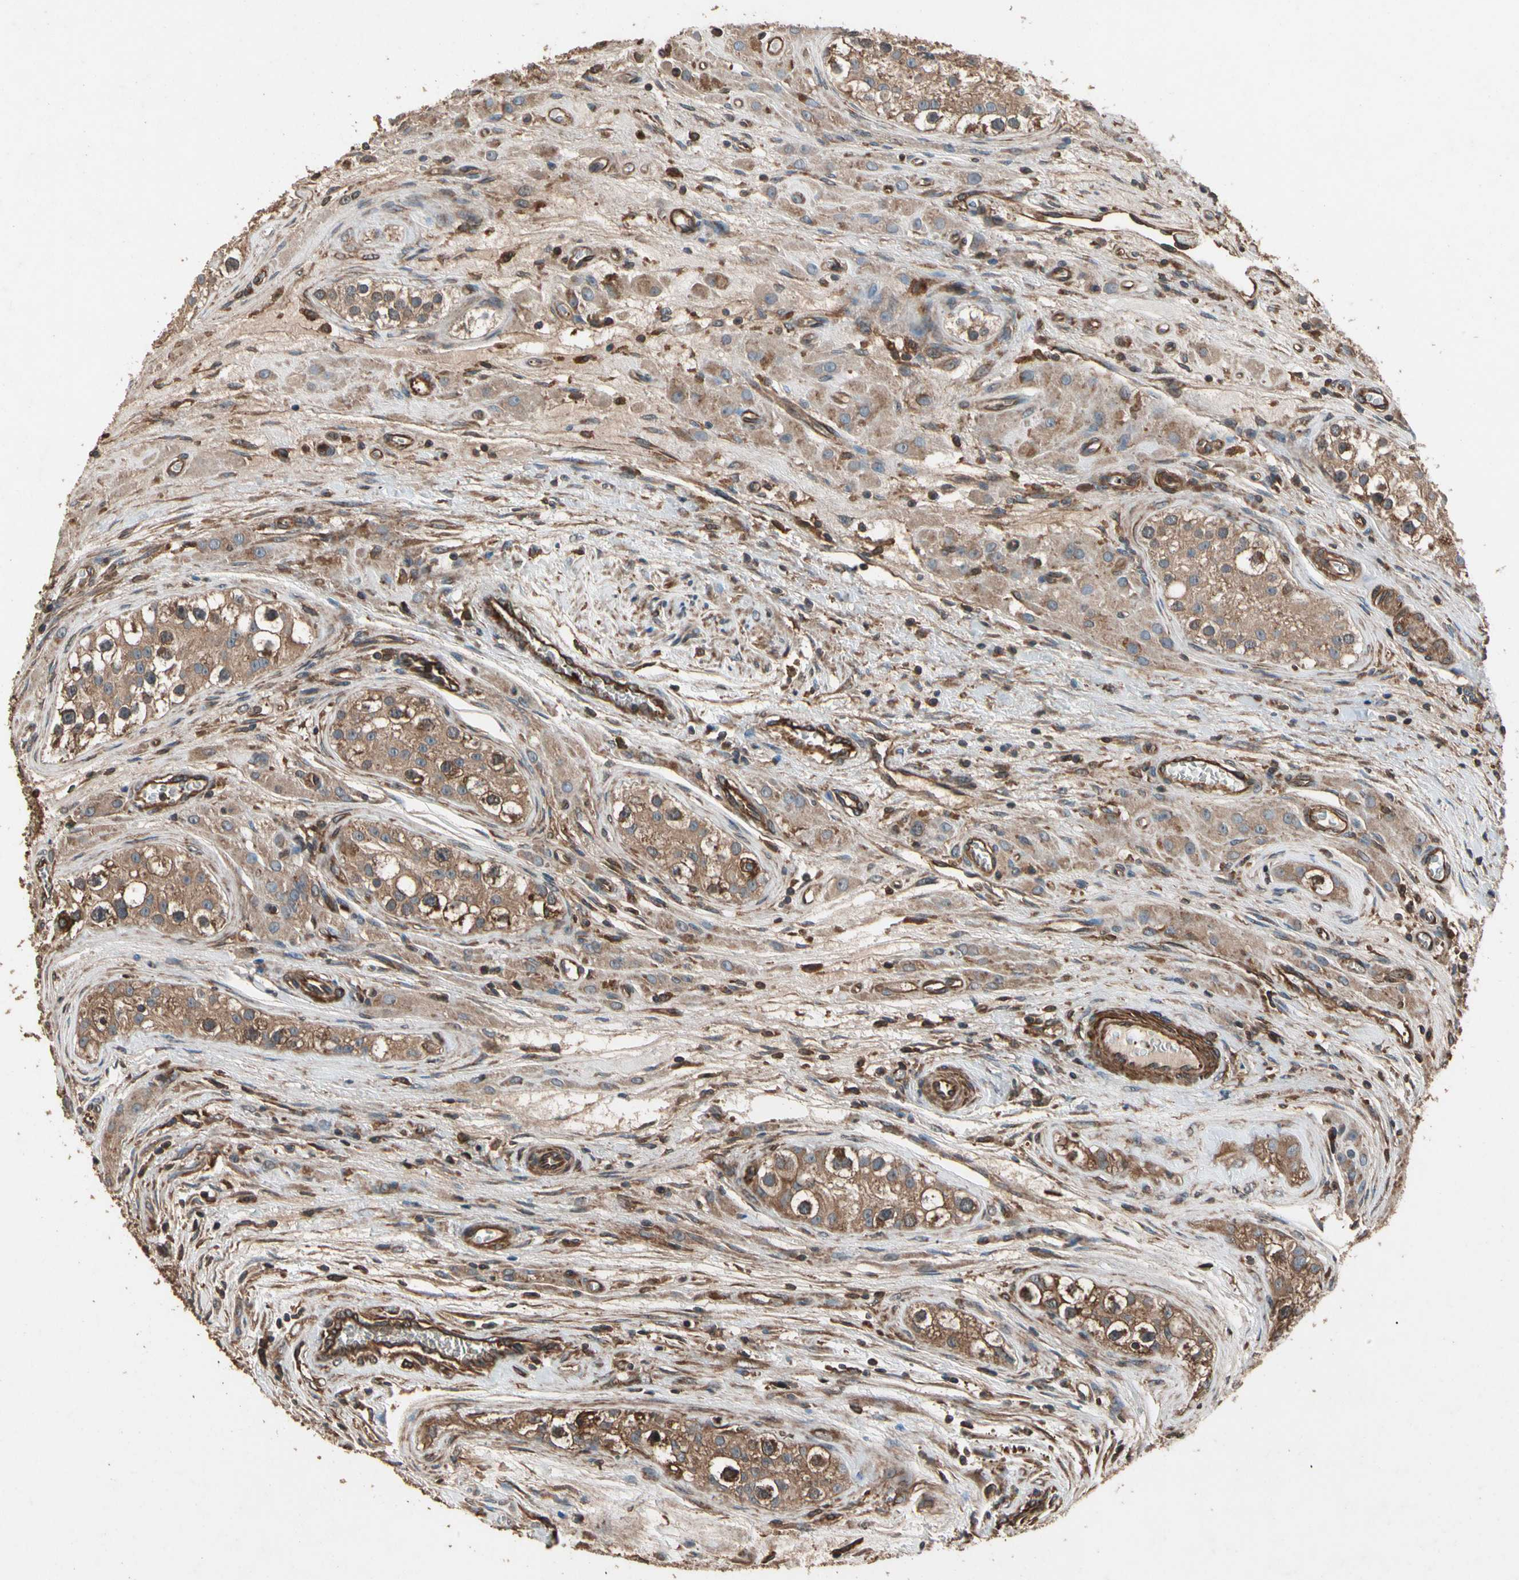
{"staining": {"intensity": "moderate", "quantity": ">75%", "location": "cytoplasmic/membranous"}, "tissue": "testis cancer", "cell_type": "Tumor cells", "image_type": "cancer", "snomed": [{"axis": "morphology", "description": "Carcinoma, Embryonal, NOS"}, {"axis": "topography", "description": "Testis"}], "caption": "Protein staining shows moderate cytoplasmic/membranous staining in about >75% of tumor cells in embryonal carcinoma (testis).", "gene": "AGBL2", "patient": {"sex": "male", "age": 28}}